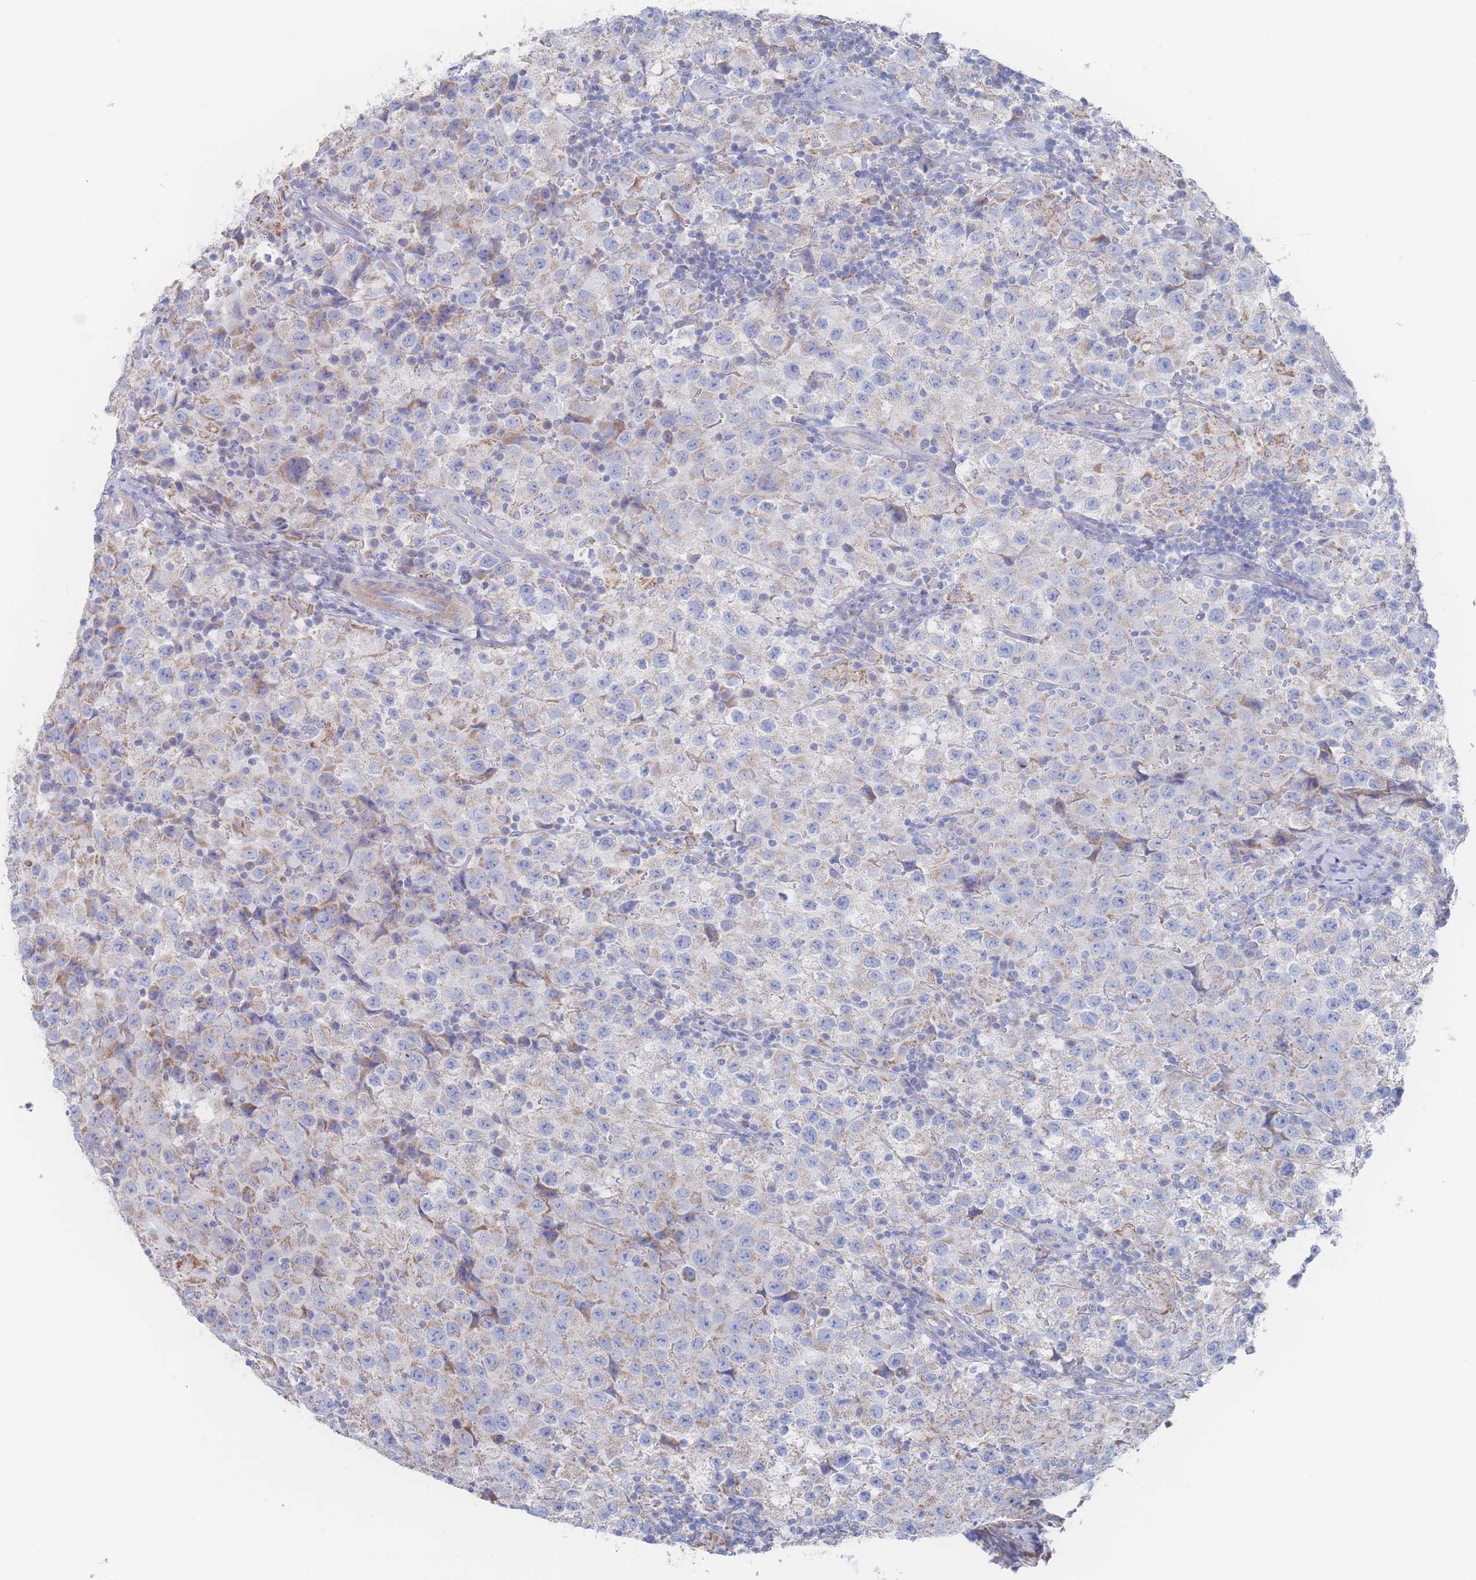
{"staining": {"intensity": "weak", "quantity": "<25%", "location": "cytoplasmic/membranous"}, "tissue": "testis cancer", "cell_type": "Tumor cells", "image_type": "cancer", "snomed": [{"axis": "morphology", "description": "Seminoma, NOS"}, {"axis": "morphology", "description": "Carcinoma, Embryonal, NOS"}, {"axis": "topography", "description": "Testis"}], "caption": "This is an immunohistochemistry (IHC) micrograph of human testis embryonal carcinoma. There is no expression in tumor cells.", "gene": "SNPH", "patient": {"sex": "male", "age": 41}}